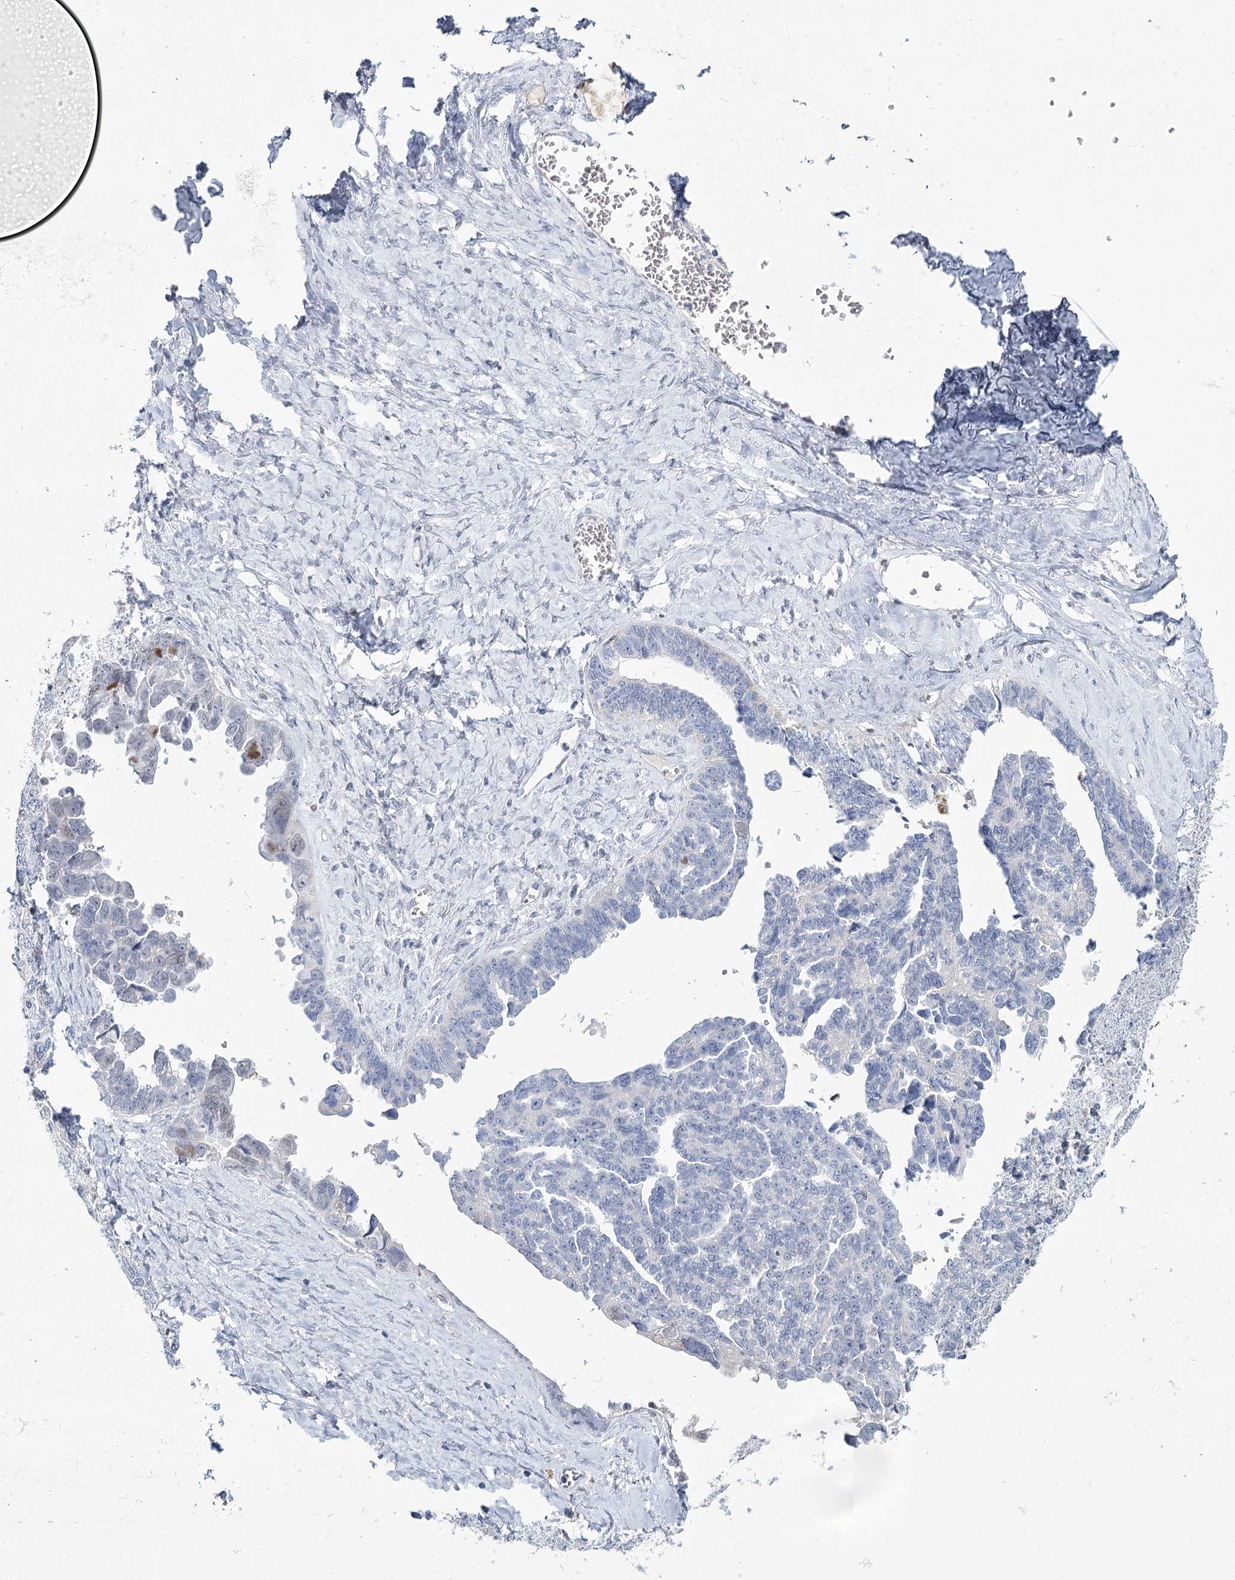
{"staining": {"intensity": "negative", "quantity": "none", "location": "none"}, "tissue": "ovarian cancer", "cell_type": "Tumor cells", "image_type": "cancer", "snomed": [{"axis": "morphology", "description": "Cystadenocarcinoma, serous, NOS"}, {"axis": "topography", "description": "Ovary"}], "caption": "The histopathology image displays no significant expression in tumor cells of ovarian cancer.", "gene": "IGSF3", "patient": {"sex": "female", "age": 79}}